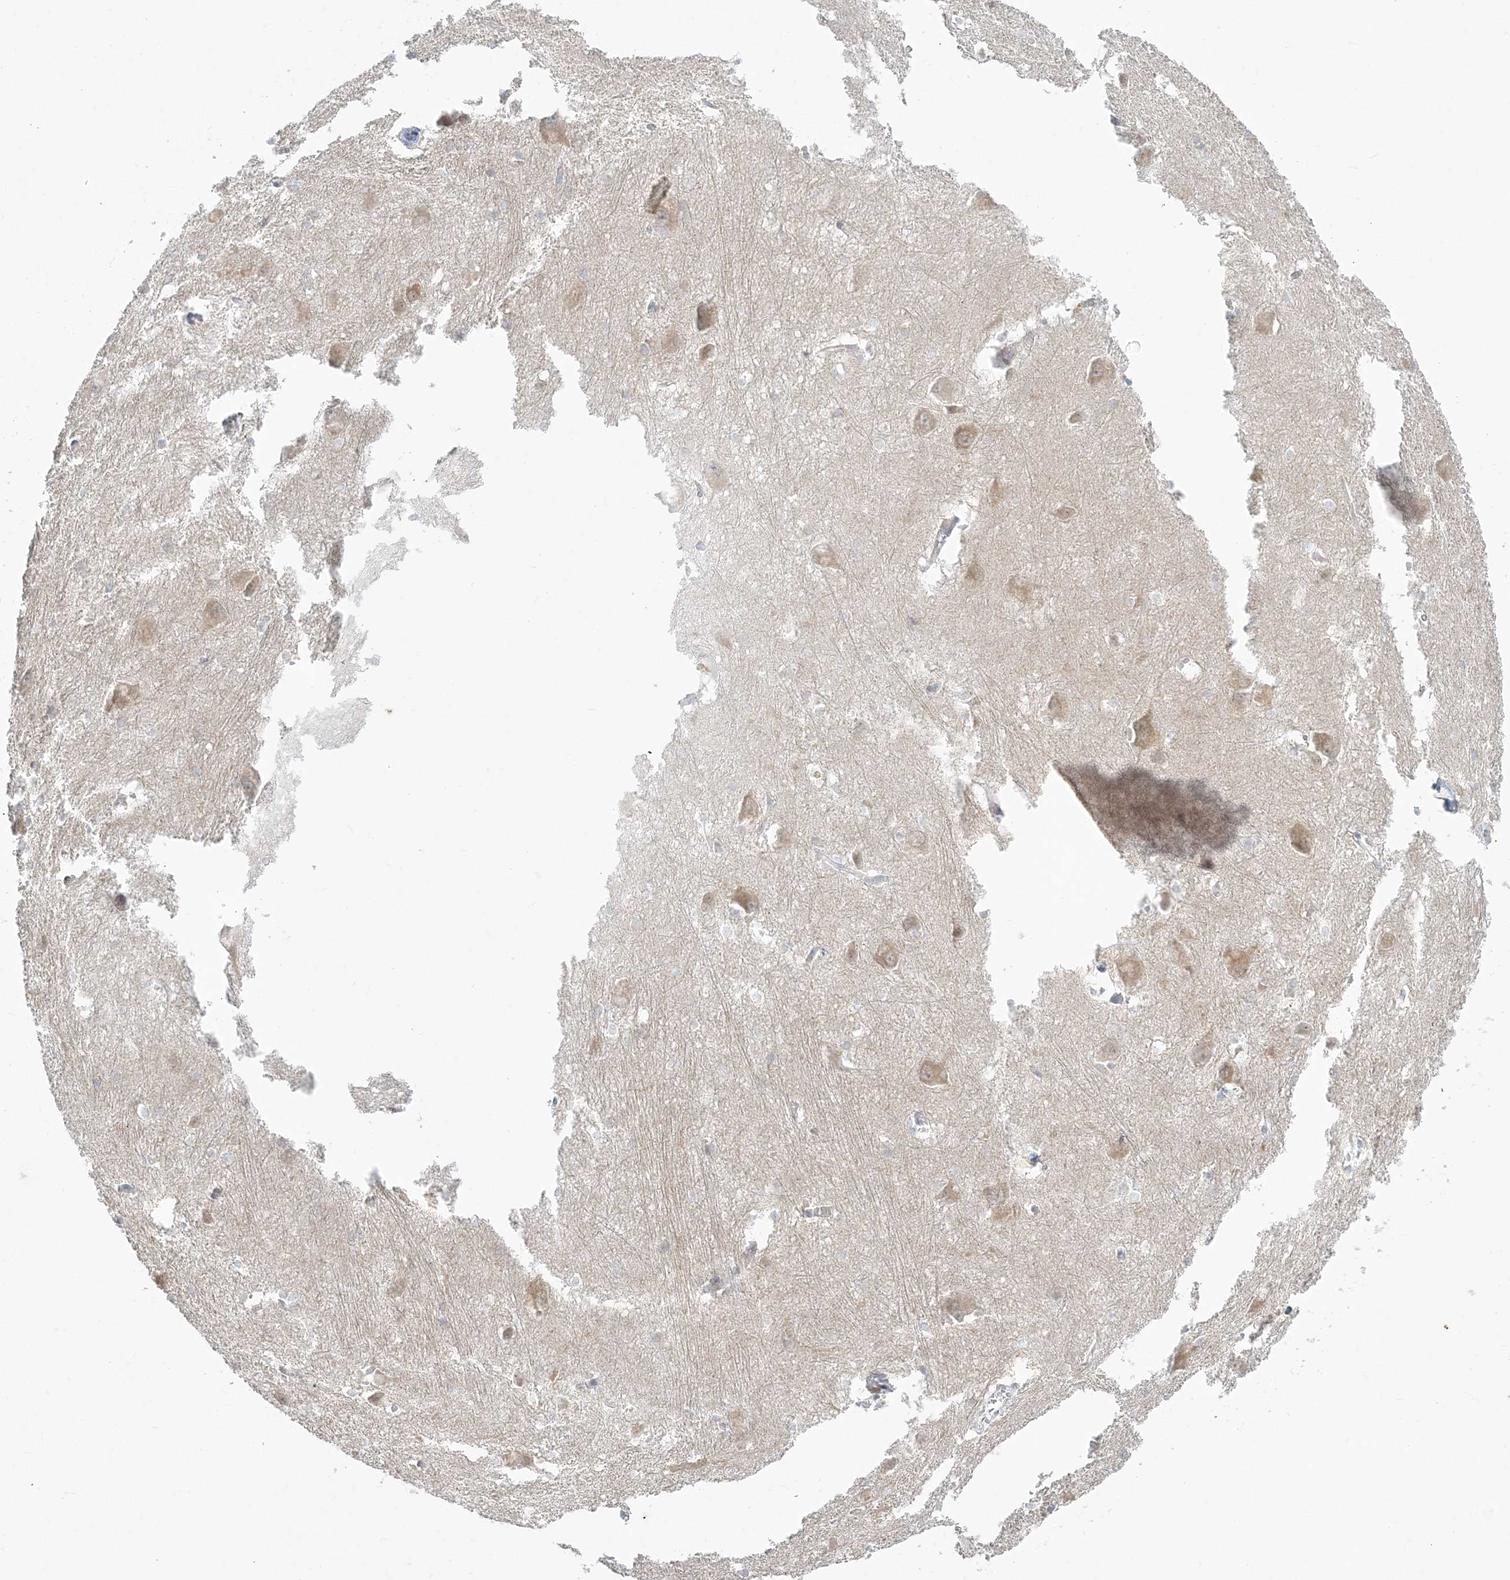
{"staining": {"intensity": "negative", "quantity": "none", "location": "none"}, "tissue": "caudate", "cell_type": "Glial cells", "image_type": "normal", "snomed": [{"axis": "morphology", "description": "Normal tissue, NOS"}, {"axis": "topography", "description": "Lateral ventricle wall"}], "caption": "Immunohistochemistry (IHC) photomicrograph of normal caudate: caudate stained with DAB (3,3'-diaminobenzidine) demonstrates no significant protein expression in glial cells. The staining is performed using DAB (3,3'-diaminobenzidine) brown chromogen with nuclei counter-stained in using hematoxylin.", "gene": "ZC3H6", "patient": {"sex": "male", "age": 37}}